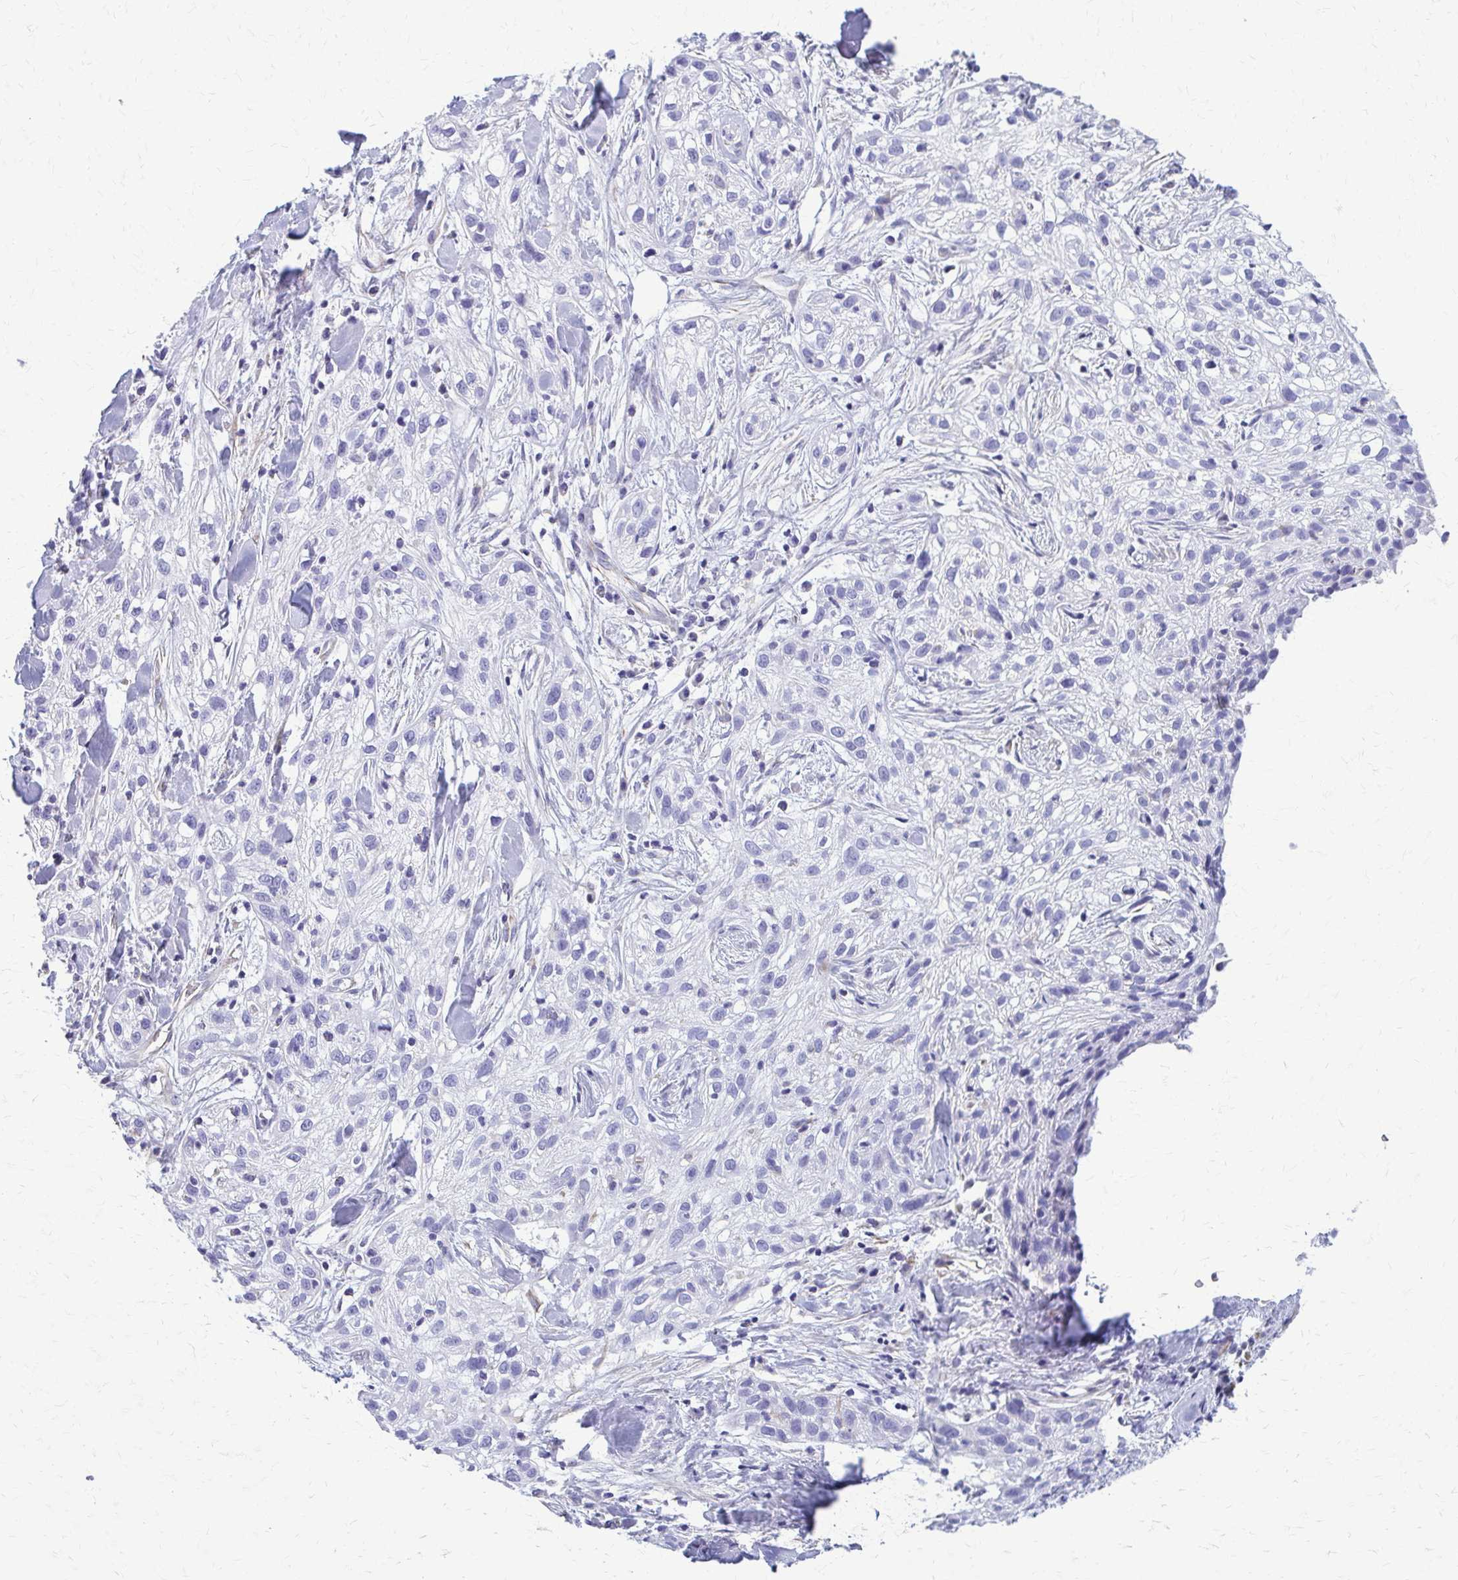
{"staining": {"intensity": "negative", "quantity": "none", "location": "none"}, "tissue": "skin cancer", "cell_type": "Tumor cells", "image_type": "cancer", "snomed": [{"axis": "morphology", "description": "Squamous cell carcinoma, NOS"}, {"axis": "topography", "description": "Skin"}], "caption": "Tumor cells are negative for brown protein staining in squamous cell carcinoma (skin).", "gene": "GFAP", "patient": {"sex": "male", "age": 82}}